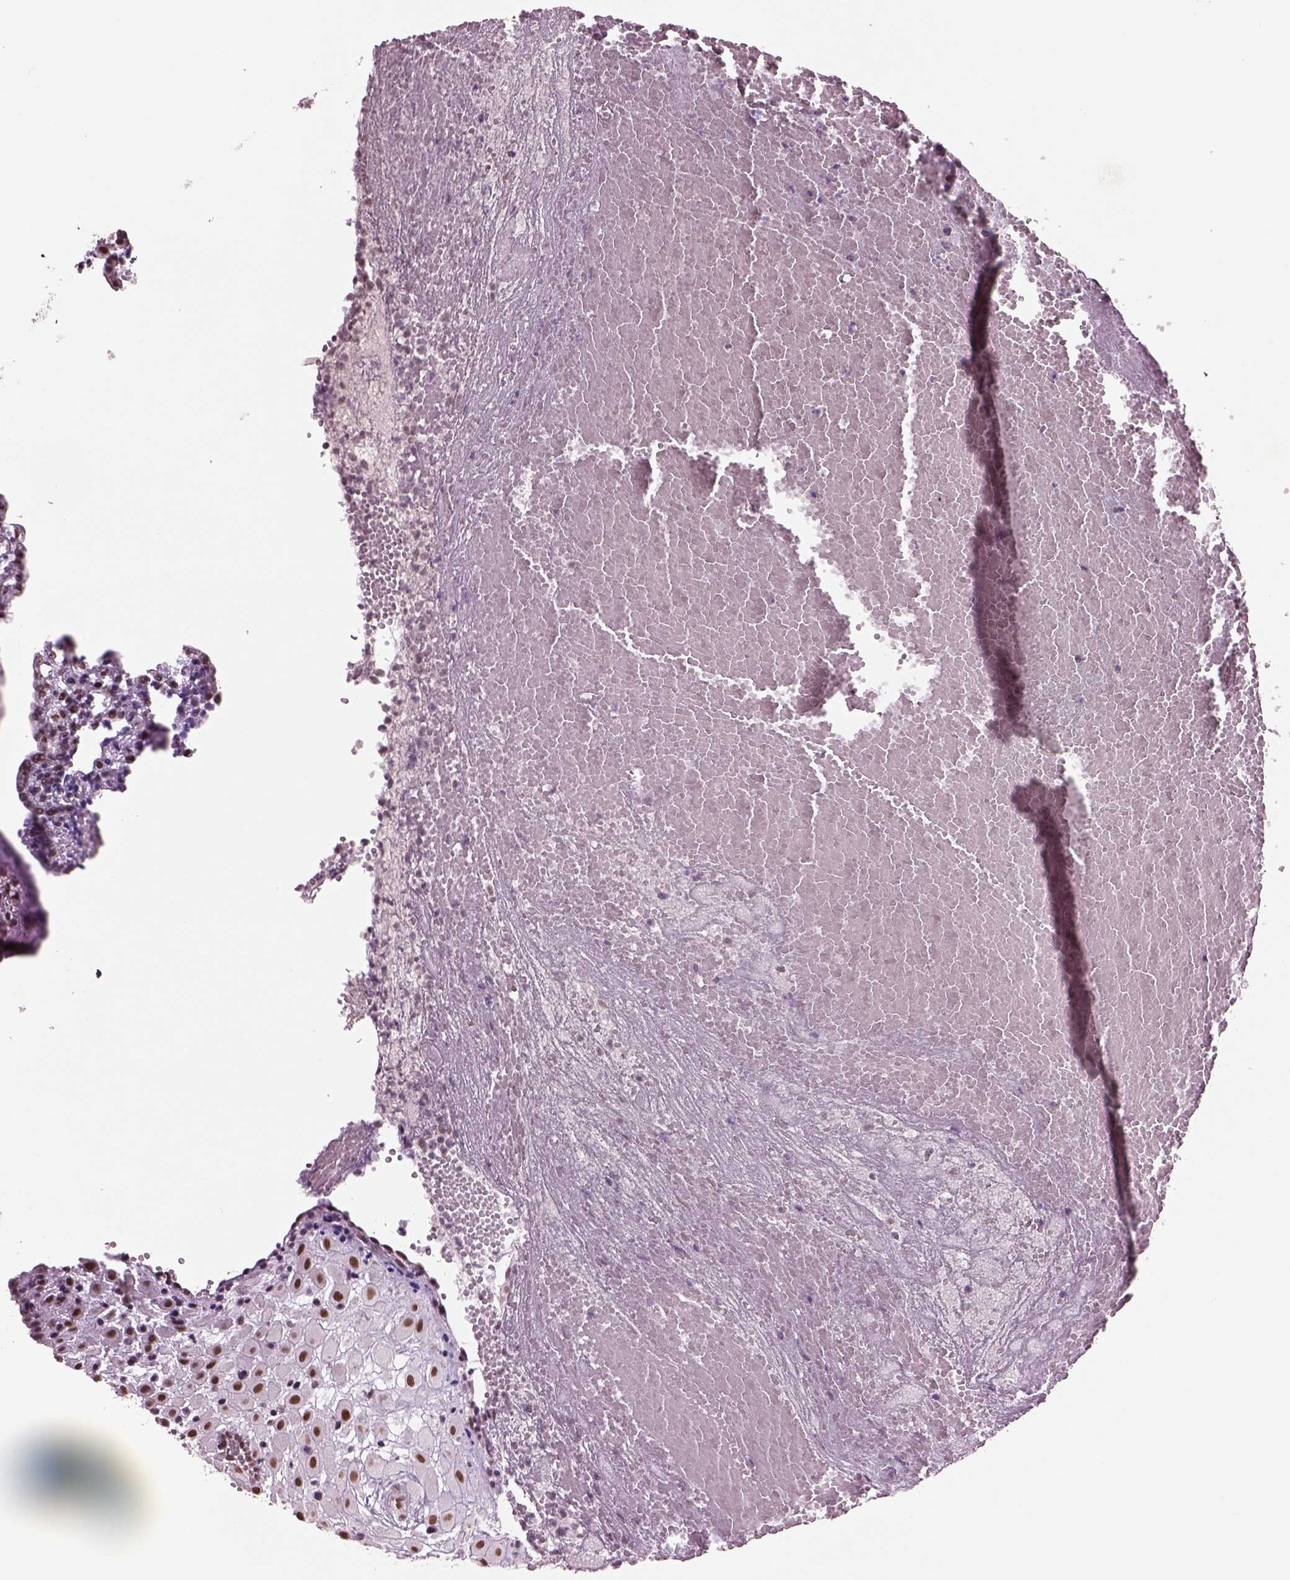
{"staining": {"intensity": "strong", "quantity": "<25%", "location": "nuclear"}, "tissue": "placenta", "cell_type": "Decidual cells", "image_type": "normal", "snomed": [{"axis": "morphology", "description": "Normal tissue, NOS"}, {"axis": "topography", "description": "Placenta"}], "caption": "Placenta stained with DAB IHC reveals medium levels of strong nuclear staining in about <25% of decidual cells.", "gene": "SEPHS1", "patient": {"sex": "female", "age": 24}}